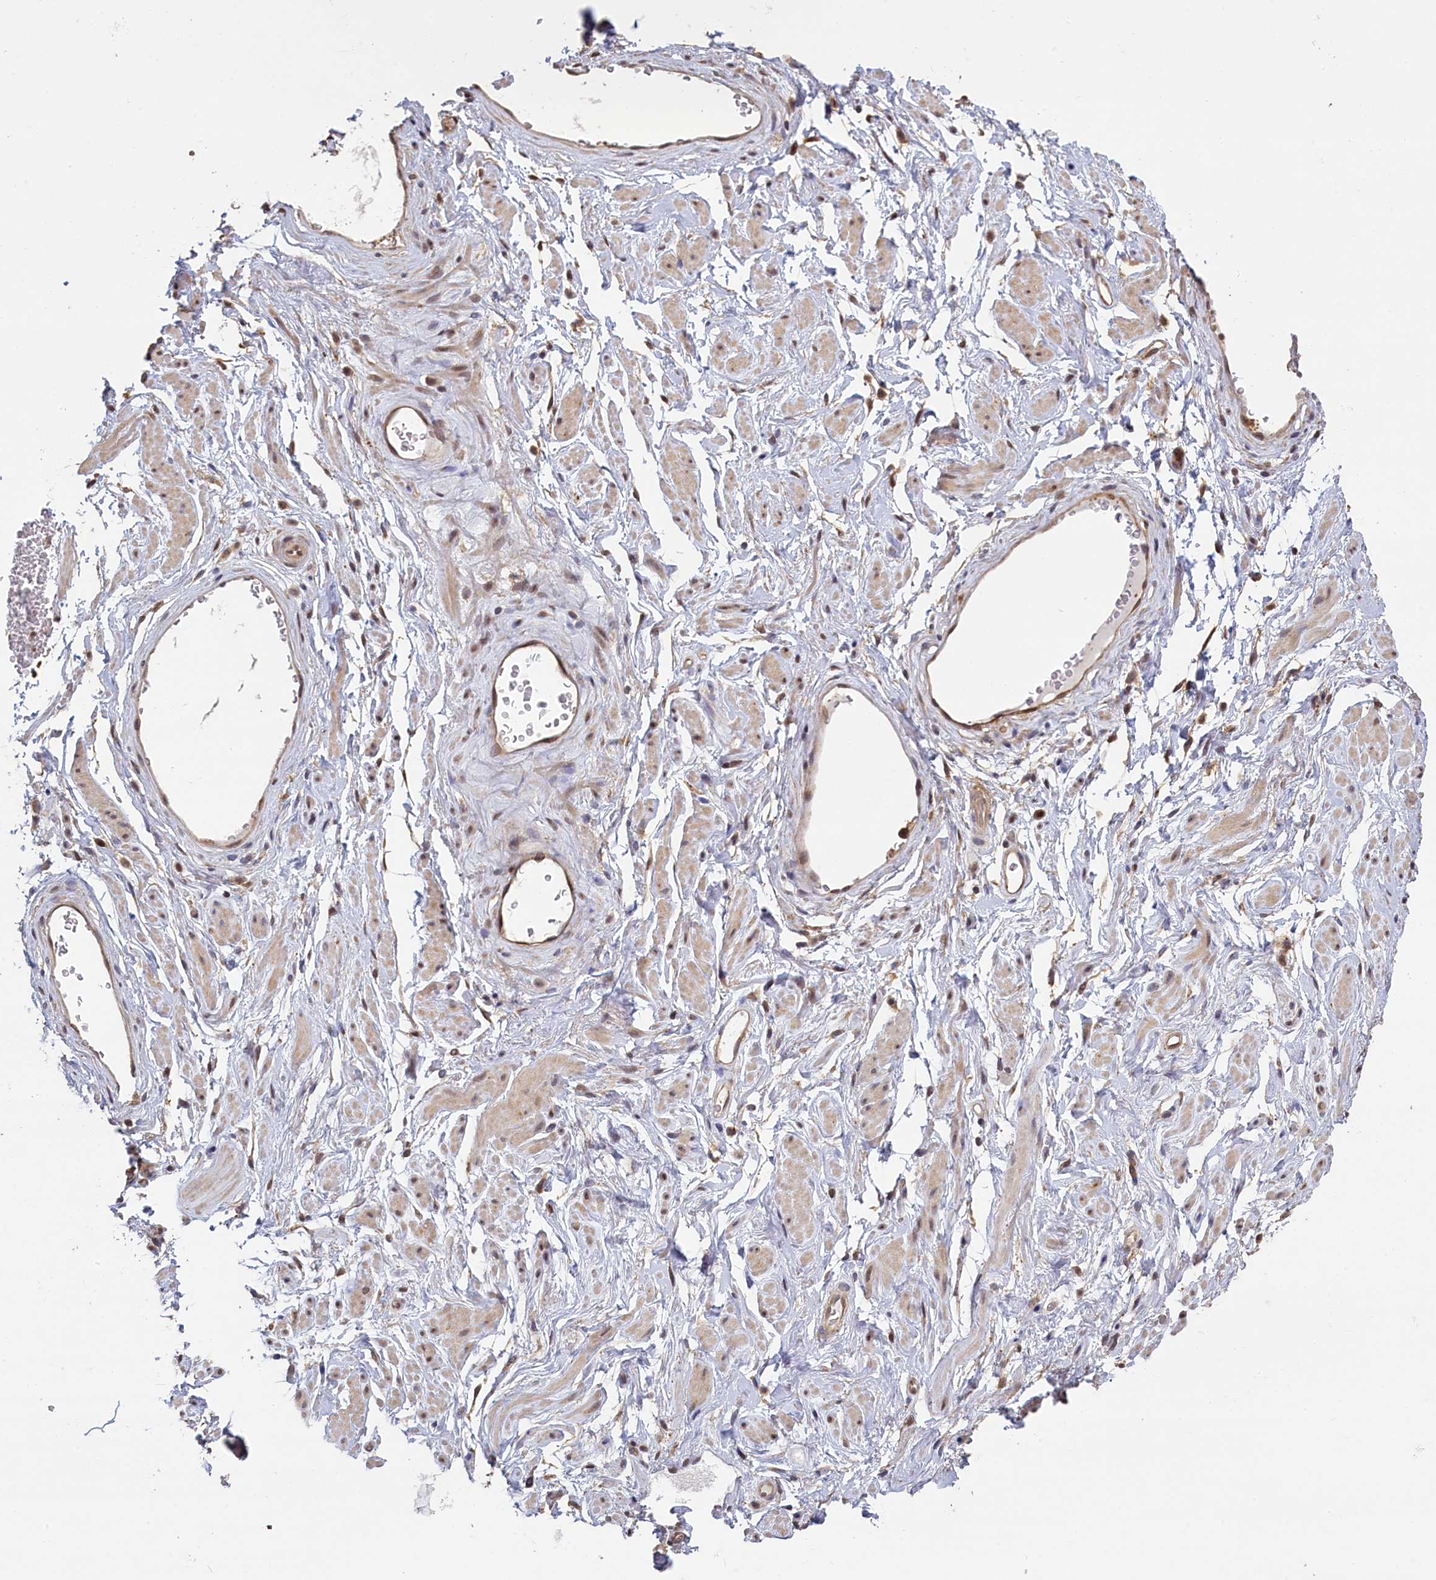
{"staining": {"intensity": "moderate", "quantity": ">75%", "location": "cytoplasmic/membranous"}, "tissue": "adipose tissue", "cell_type": "Adipocytes", "image_type": "normal", "snomed": [{"axis": "morphology", "description": "Normal tissue, NOS"}, {"axis": "morphology", "description": "Adenocarcinoma, NOS"}, {"axis": "topography", "description": "Rectum"}, {"axis": "topography", "description": "Vagina"}, {"axis": "topography", "description": "Peripheral nerve tissue"}], "caption": "The micrograph exhibits immunohistochemical staining of benign adipose tissue. There is moderate cytoplasmic/membranous expression is present in approximately >75% of adipocytes.", "gene": "UCHL3", "patient": {"sex": "female", "age": 71}}